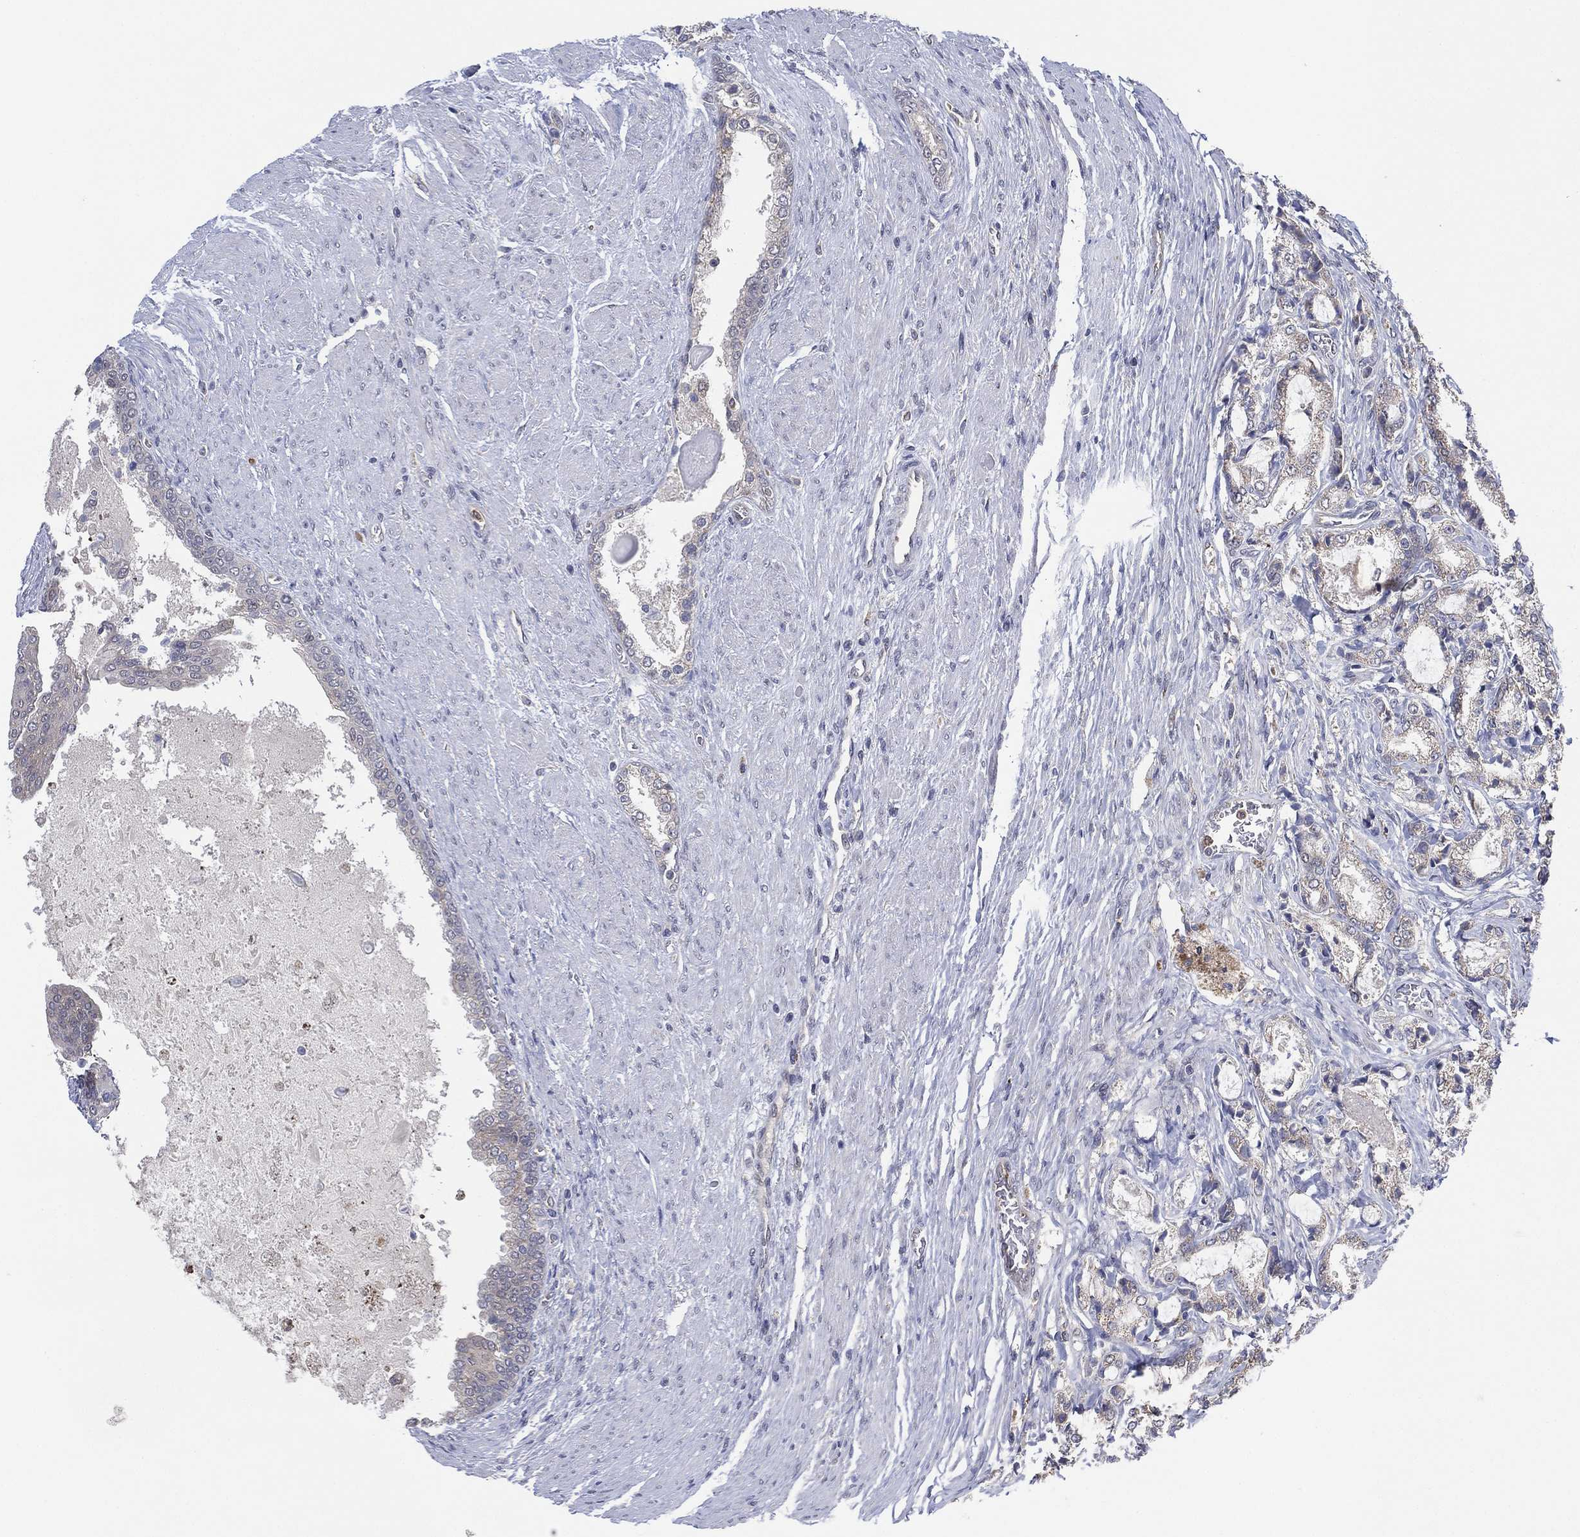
{"staining": {"intensity": "negative", "quantity": "none", "location": "none"}, "tissue": "prostate cancer", "cell_type": "Tumor cells", "image_type": "cancer", "snomed": [{"axis": "morphology", "description": "Adenocarcinoma, NOS"}, {"axis": "topography", "description": "Prostate and seminal vesicle, NOS"}, {"axis": "topography", "description": "Prostate"}], "caption": "Immunohistochemical staining of human prostate adenocarcinoma shows no significant positivity in tumor cells. The staining is performed using DAB brown chromogen with nuclei counter-stained in using hematoxylin.", "gene": "FES", "patient": {"sex": "male", "age": 62}}